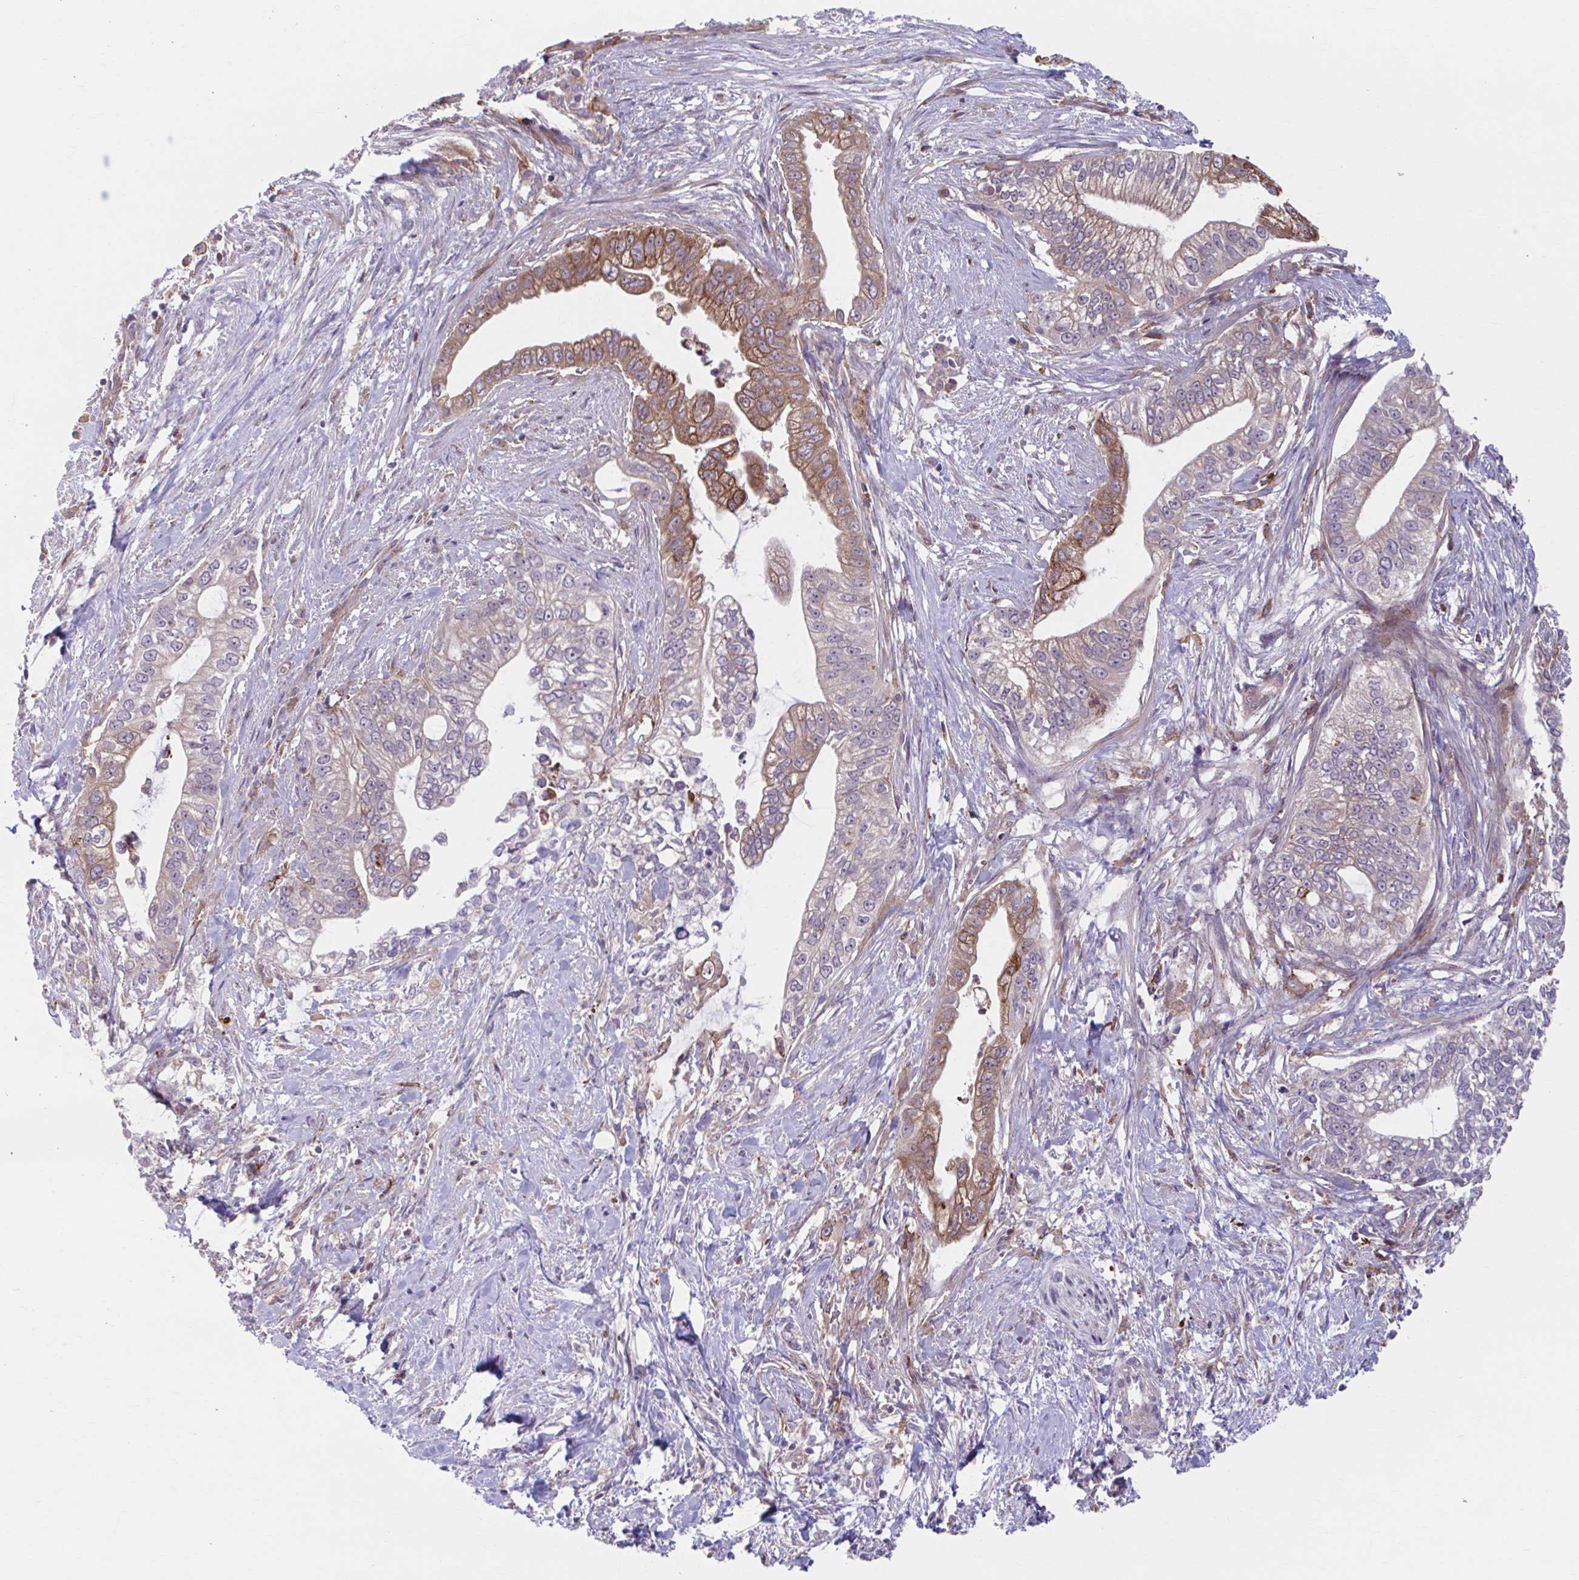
{"staining": {"intensity": "moderate", "quantity": "25%-75%", "location": "cytoplasmic/membranous"}, "tissue": "pancreatic cancer", "cell_type": "Tumor cells", "image_type": "cancer", "snomed": [{"axis": "morphology", "description": "Adenocarcinoma, NOS"}, {"axis": "topography", "description": "Pancreas"}], "caption": "Protein staining reveals moderate cytoplasmic/membranous positivity in approximately 25%-75% of tumor cells in pancreatic adenocarcinoma. The protein is shown in brown color, while the nuclei are stained blue.", "gene": "ADAT3", "patient": {"sex": "male", "age": 70}}